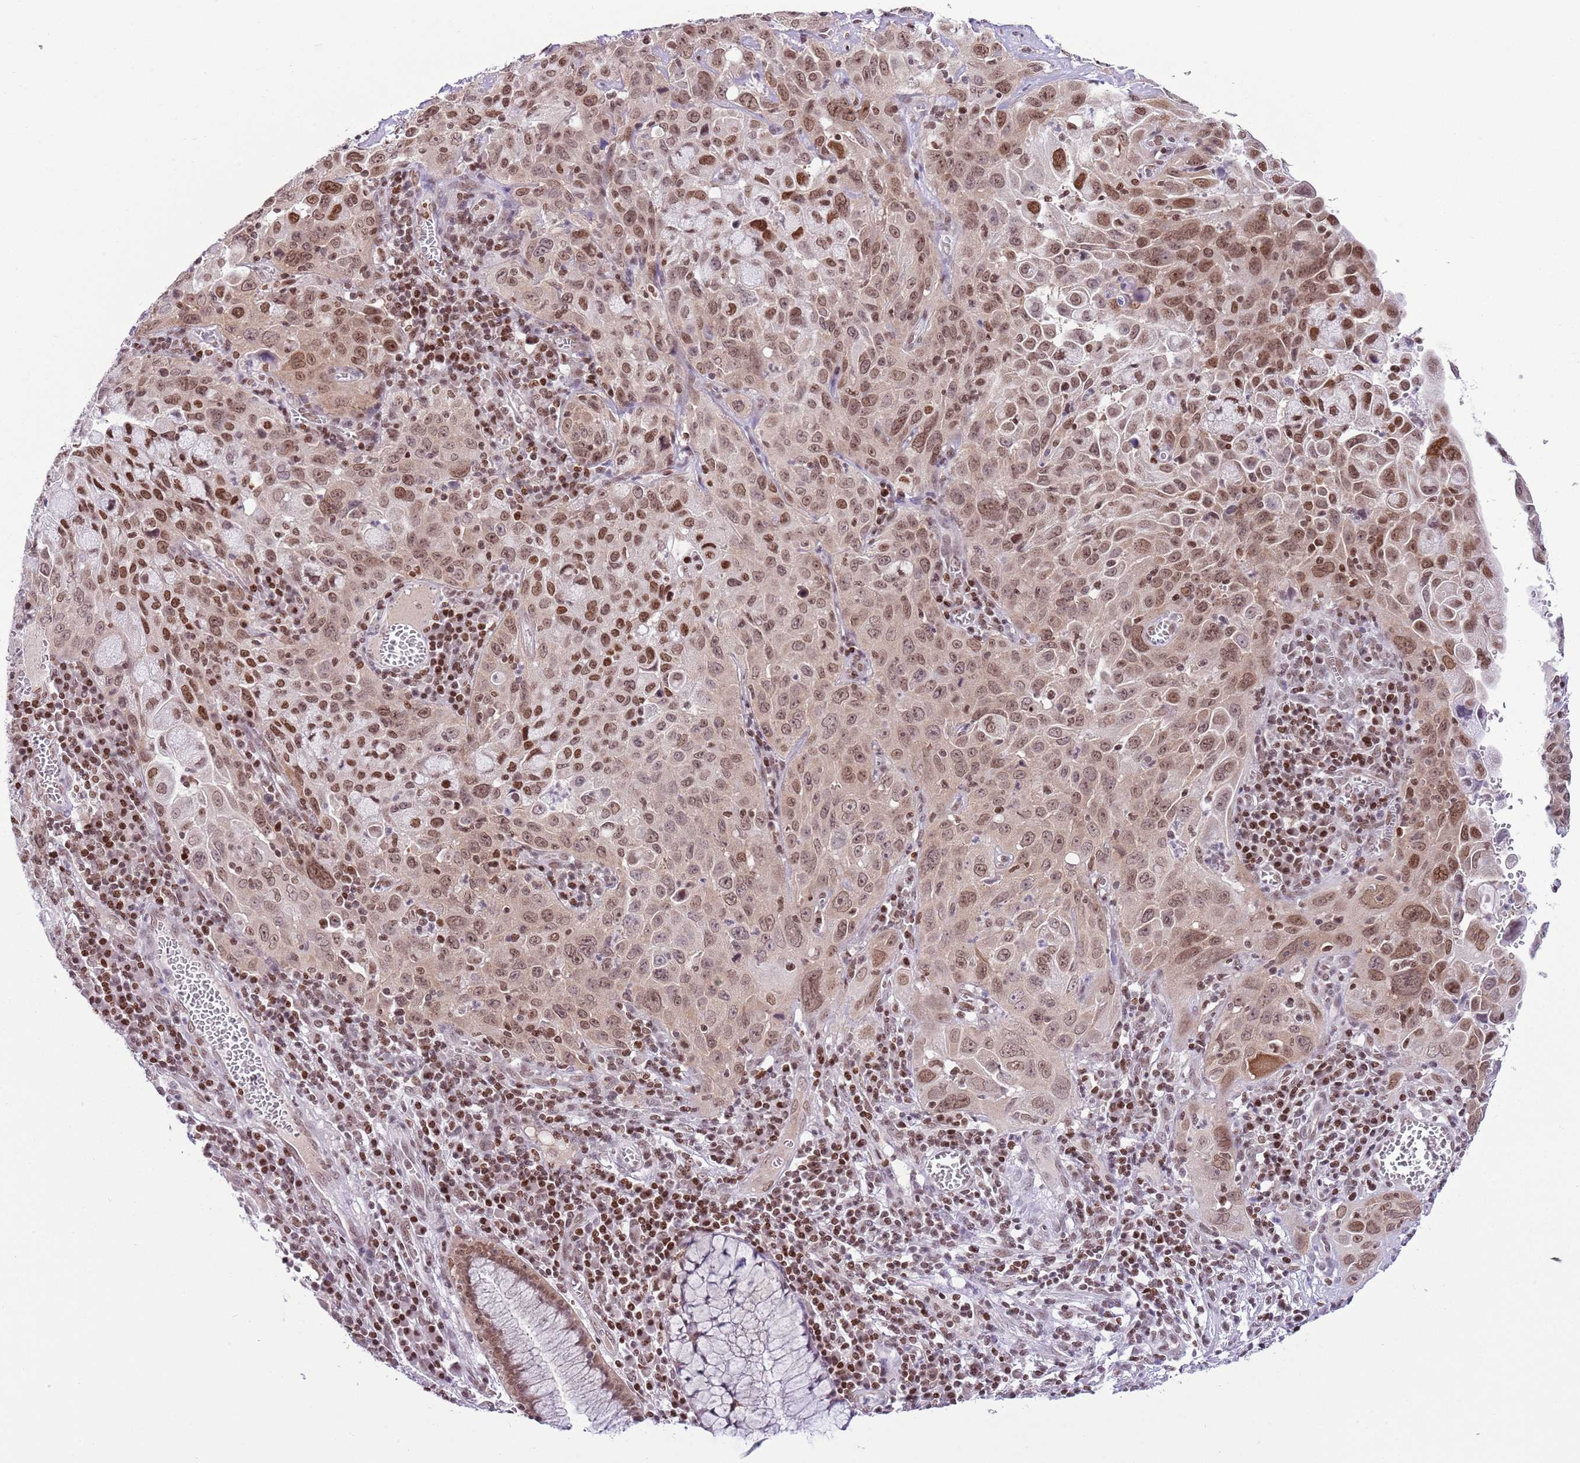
{"staining": {"intensity": "moderate", "quantity": "25%-75%", "location": "nuclear"}, "tissue": "cervical cancer", "cell_type": "Tumor cells", "image_type": "cancer", "snomed": [{"axis": "morphology", "description": "Squamous cell carcinoma, NOS"}, {"axis": "topography", "description": "Cervix"}], "caption": "The image exhibits staining of cervical cancer (squamous cell carcinoma), revealing moderate nuclear protein positivity (brown color) within tumor cells.", "gene": "SELENOH", "patient": {"sex": "female", "age": 42}}